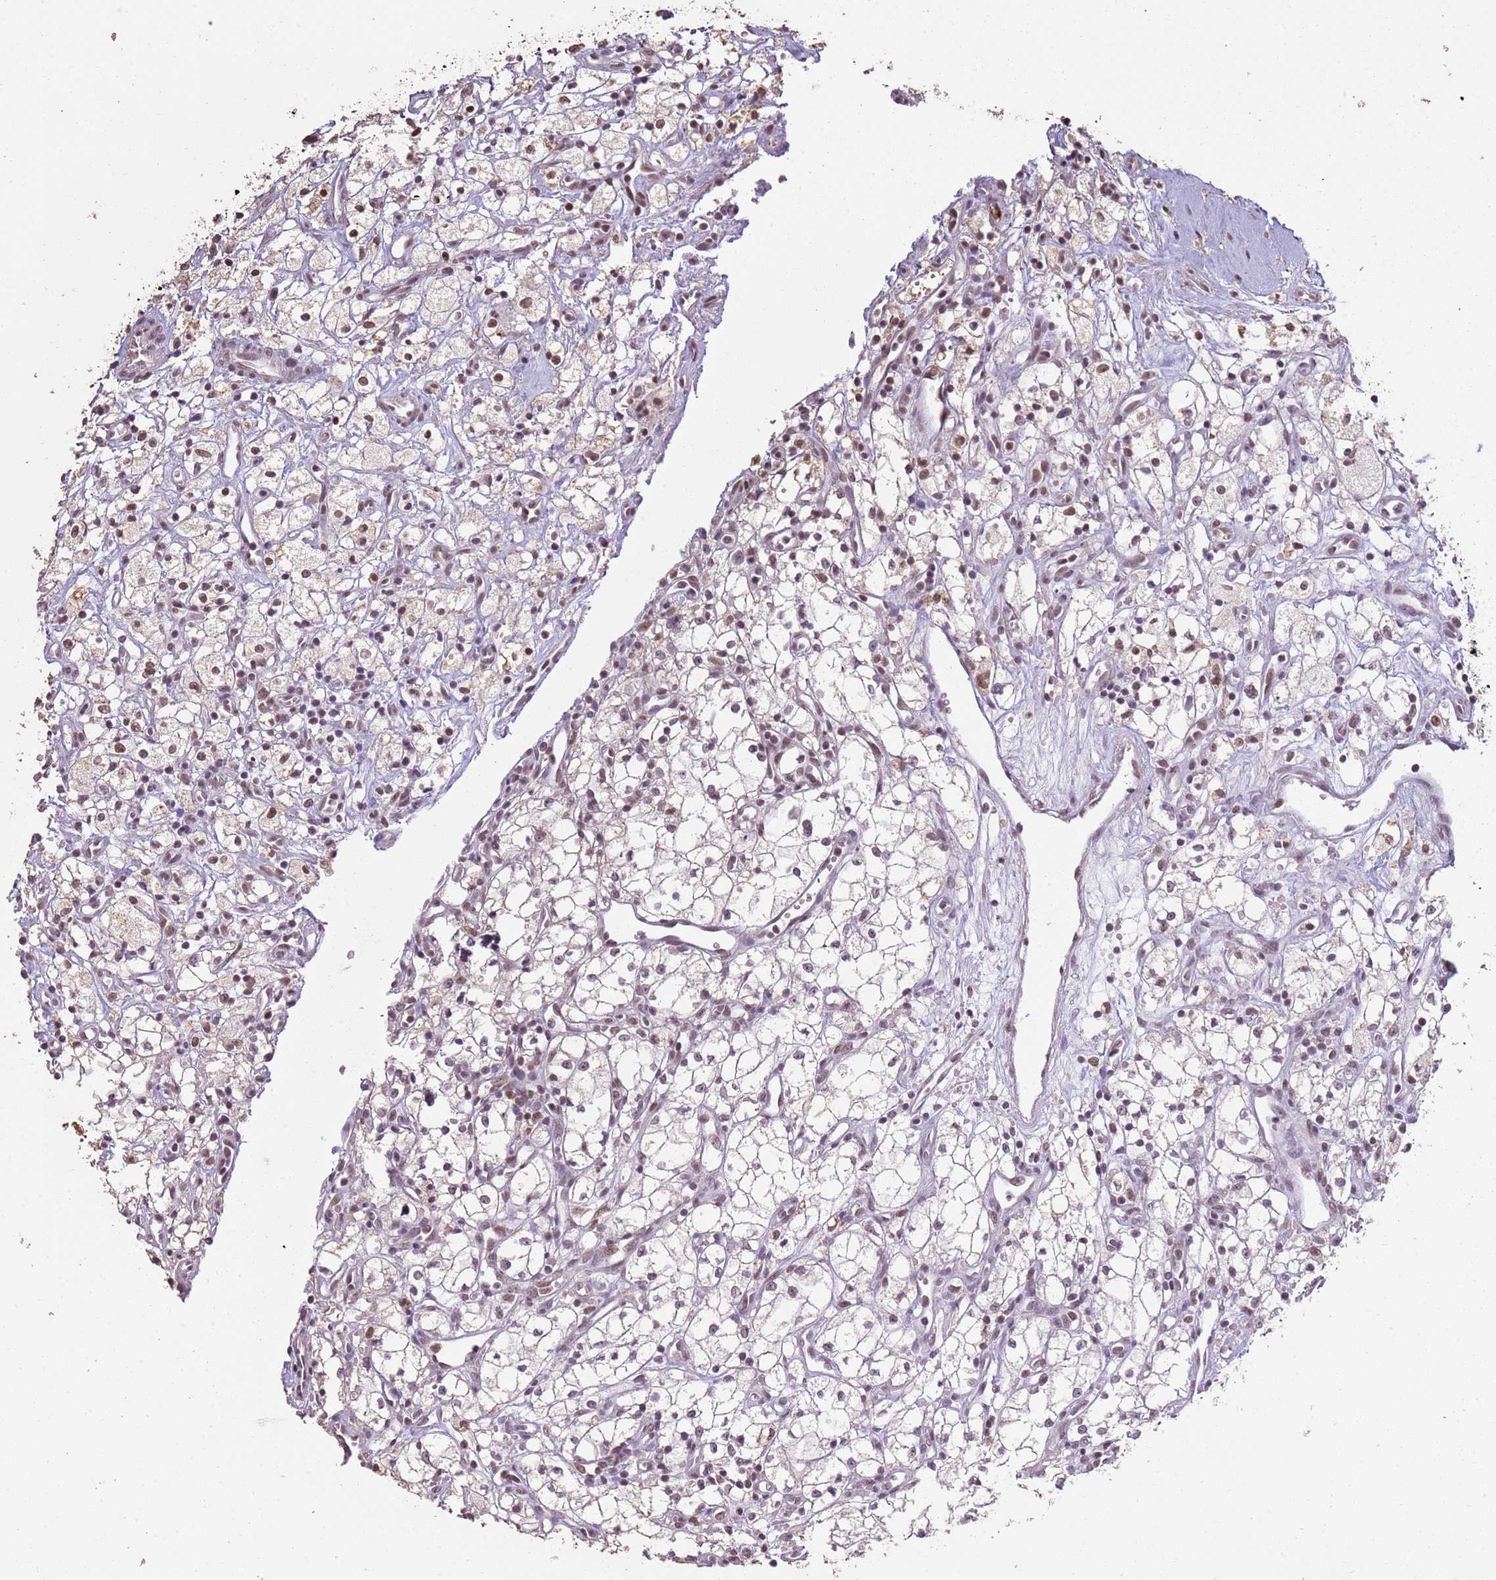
{"staining": {"intensity": "moderate", "quantity": ">75%", "location": "nuclear"}, "tissue": "renal cancer", "cell_type": "Tumor cells", "image_type": "cancer", "snomed": [{"axis": "morphology", "description": "Adenocarcinoma, NOS"}, {"axis": "topography", "description": "Kidney"}], "caption": "Moderate nuclear staining for a protein is present in approximately >75% of tumor cells of renal adenocarcinoma using immunohistochemistry (IHC).", "gene": "ARL14EP", "patient": {"sex": "male", "age": 59}}